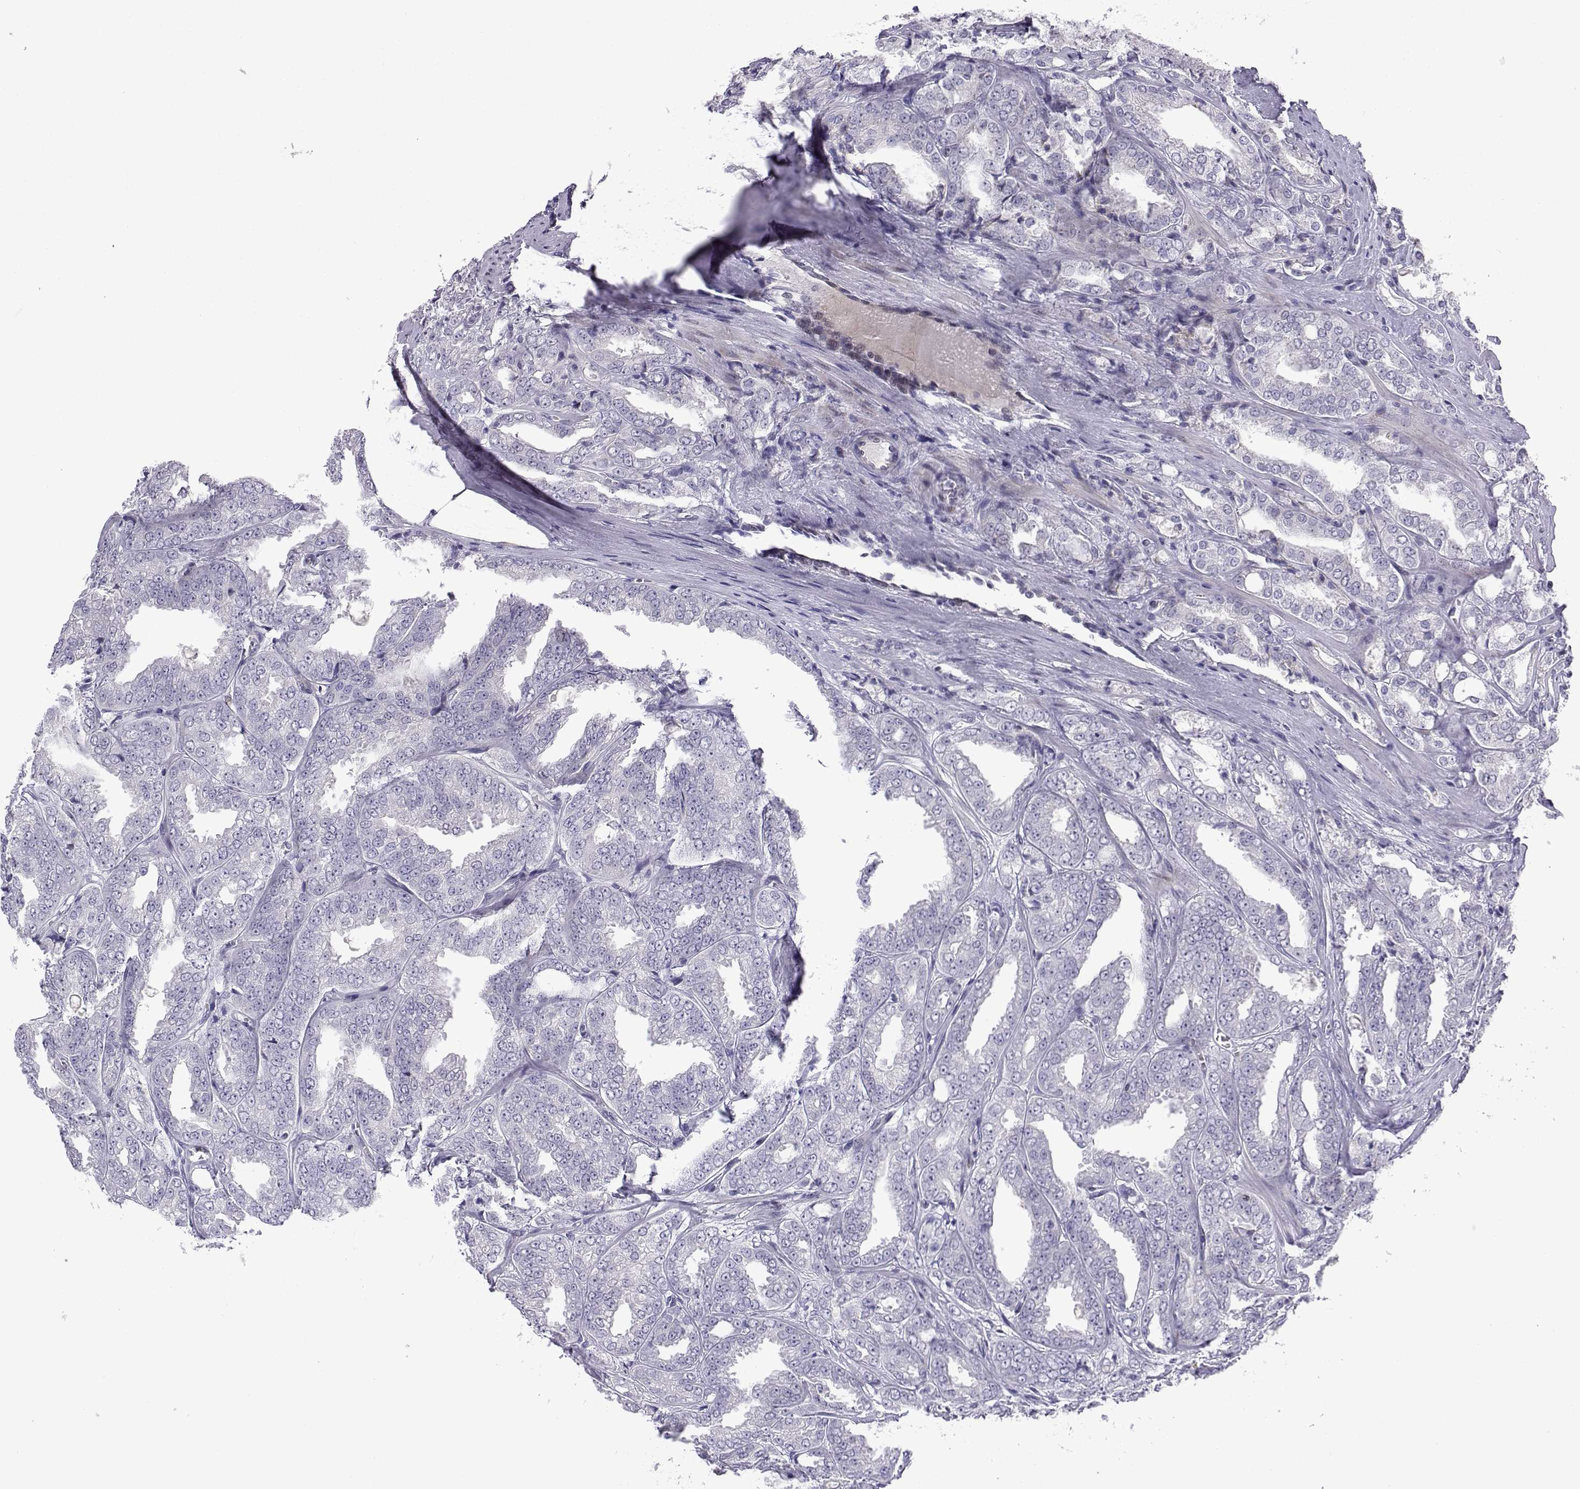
{"staining": {"intensity": "negative", "quantity": "none", "location": "none"}, "tissue": "prostate cancer", "cell_type": "Tumor cells", "image_type": "cancer", "snomed": [{"axis": "morphology", "description": "Adenocarcinoma, NOS"}, {"axis": "morphology", "description": "Adenocarcinoma, High grade"}, {"axis": "topography", "description": "Prostate"}], "caption": "DAB (3,3'-diaminobenzidine) immunohistochemical staining of prostate high-grade adenocarcinoma exhibits no significant staining in tumor cells.", "gene": "CFAP70", "patient": {"sex": "male", "age": 70}}